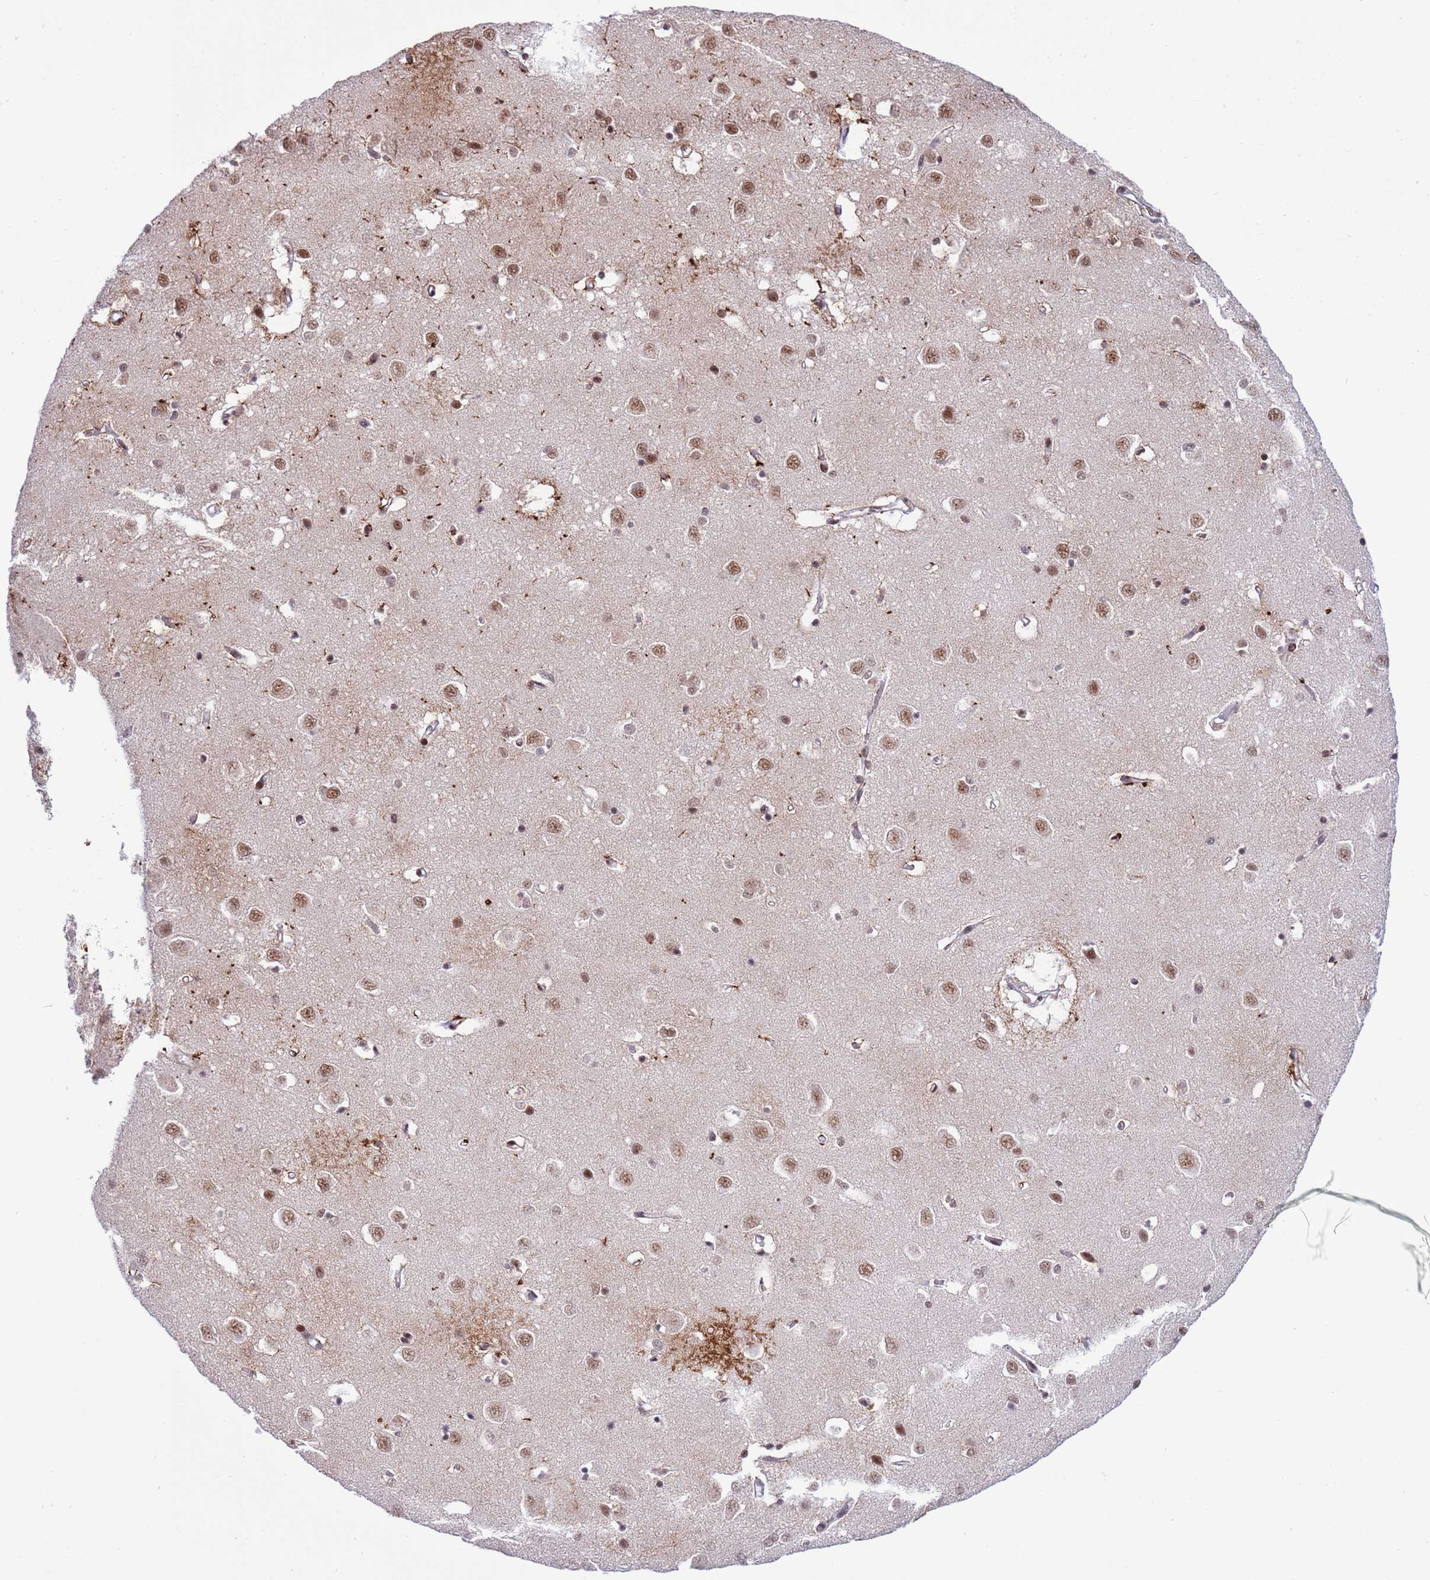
{"staining": {"intensity": "moderate", "quantity": ">75%", "location": "nuclear"}, "tissue": "cerebral cortex", "cell_type": "Endothelial cells", "image_type": "normal", "snomed": [{"axis": "morphology", "description": "Normal tissue, NOS"}, {"axis": "topography", "description": "Cerebral cortex"}], "caption": "The photomicrograph displays immunohistochemical staining of normal cerebral cortex. There is moderate nuclear expression is present in about >75% of endothelial cells. (DAB IHC with brightfield microscopy, high magnification).", "gene": "THOC2", "patient": {"sex": "female", "age": 64}}